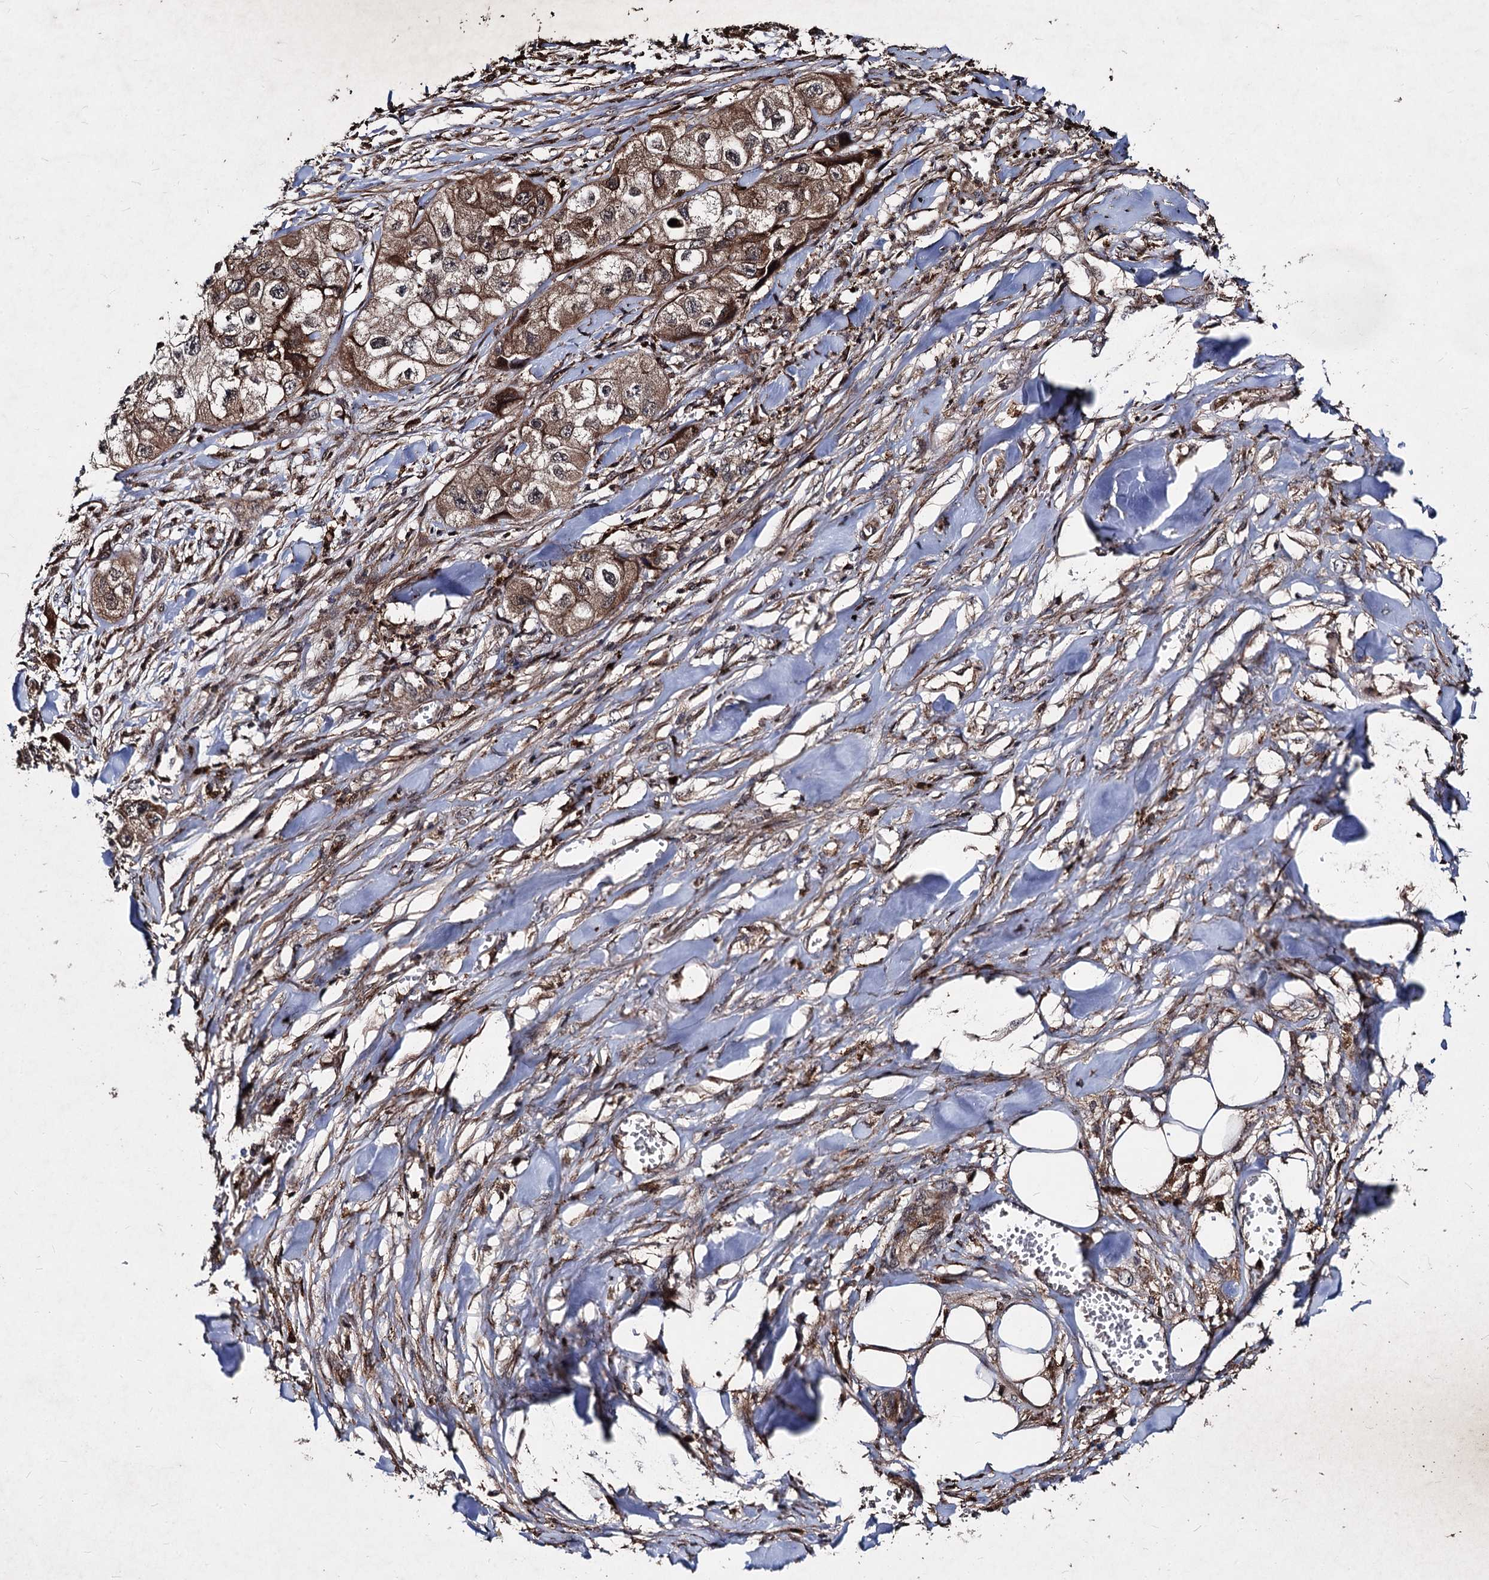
{"staining": {"intensity": "moderate", "quantity": ">75%", "location": "cytoplasmic/membranous"}, "tissue": "skin cancer", "cell_type": "Tumor cells", "image_type": "cancer", "snomed": [{"axis": "morphology", "description": "Squamous cell carcinoma, NOS"}, {"axis": "topography", "description": "Skin"}, {"axis": "topography", "description": "Subcutis"}], "caption": "Protein expression analysis of human squamous cell carcinoma (skin) reveals moderate cytoplasmic/membranous staining in about >75% of tumor cells.", "gene": "BCL2L2", "patient": {"sex": "male", "age": 73}}